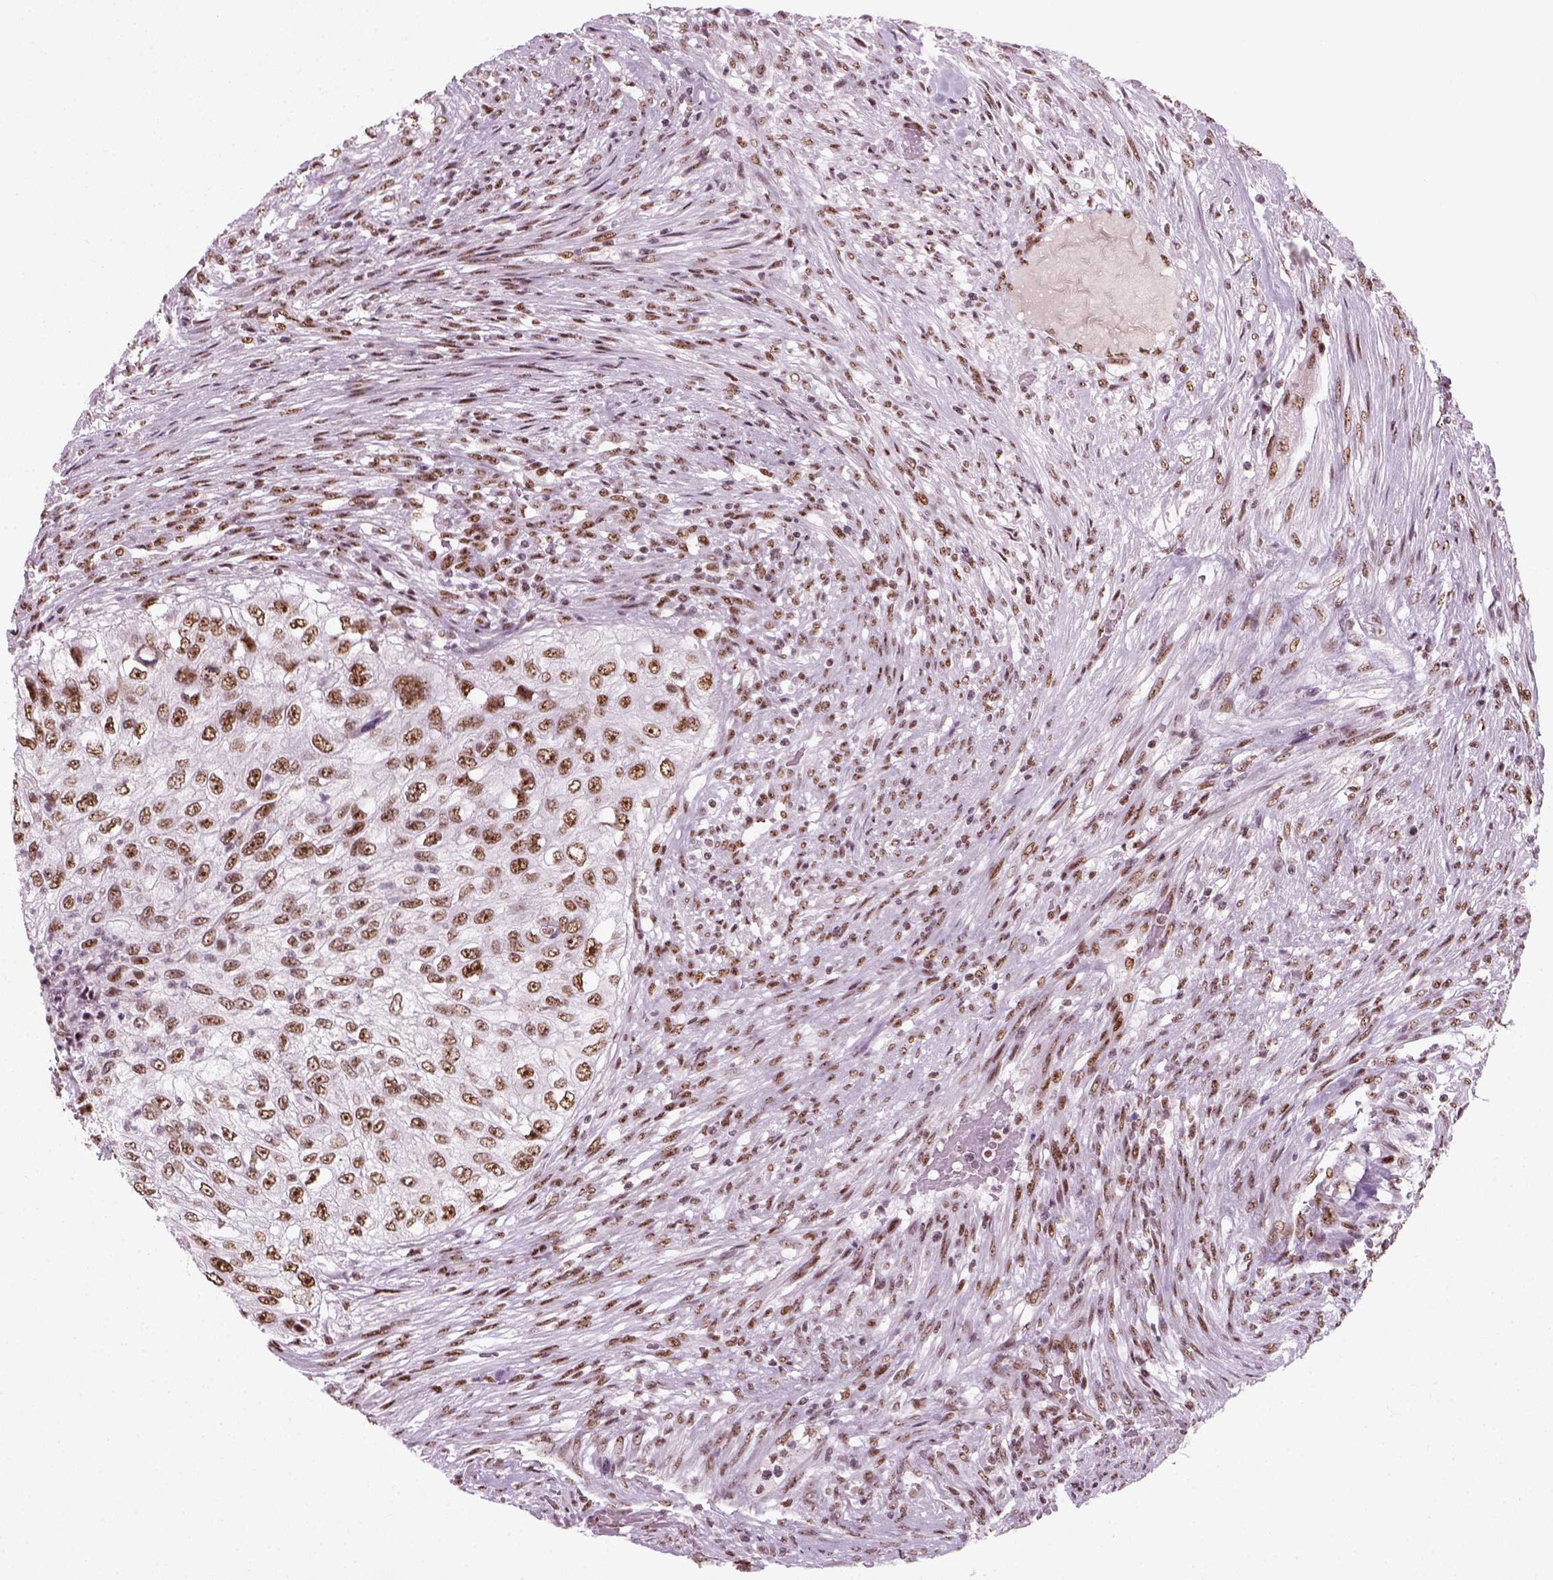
{"staining": {"intensity": "moderate", "quantity": ">75%", "location": "nuclear"}, "tissue": "urothelial cancer", "cell_type": "Tumor cells", "image_type": "cancer", "snomed": [{"axis": "morphology", "description": "Urothelial carcinoma, High grade"}, {"axis": "topography", "description": "Urinary bladder"}], "caption": "Immunohistochemistry (IHC) image of neoplastic tissue: urothelial carcinoma (high-grade) stained using immunohistochemistry shows medium levels of moderate protein expression localized specifically in the nuclear of tumor cells, appearing as a nuclear brown color.", "gene": "GTF2F1", "patient": {"sex": "female", "age": 60}}